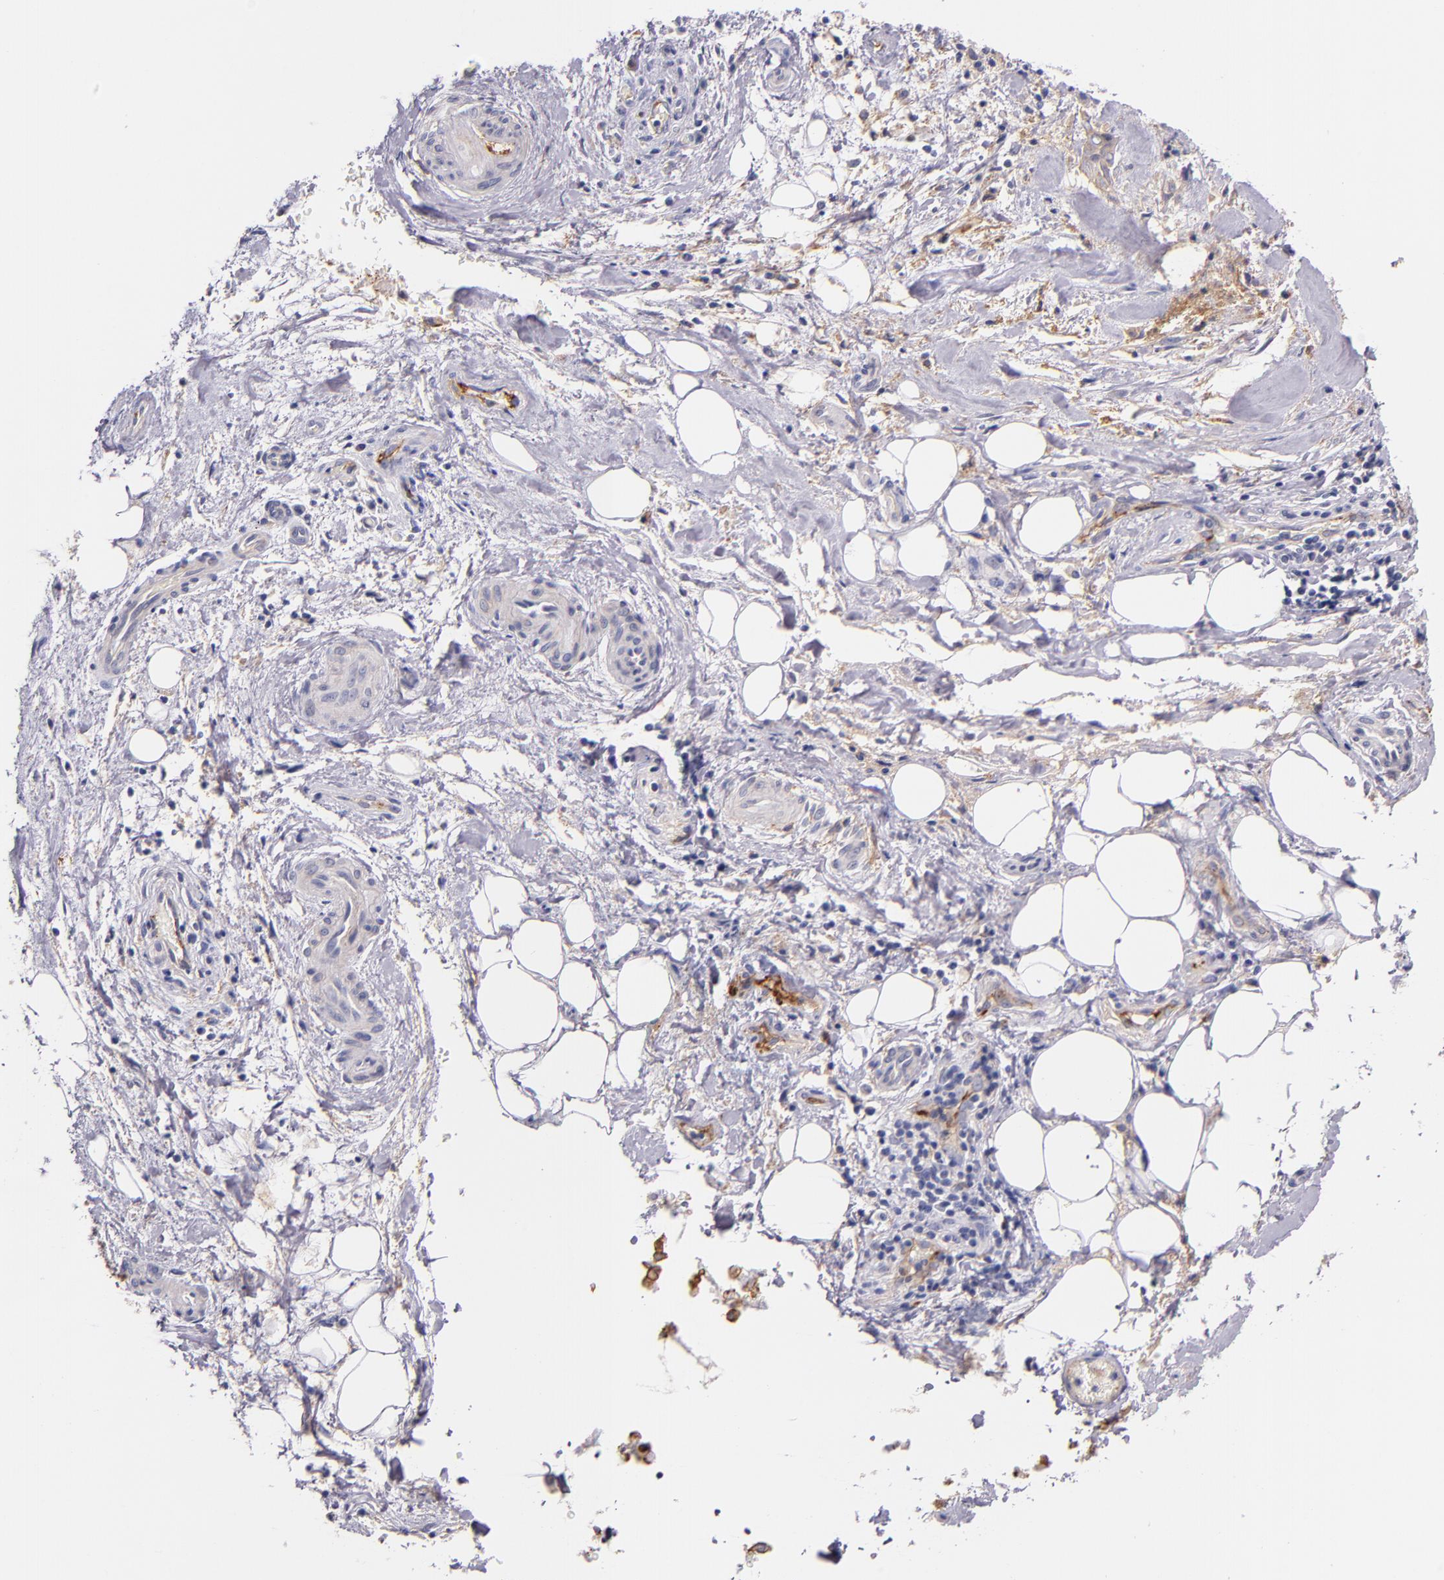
{"staining": {"intensity": "moderate", "quantity": "<25%", "location": "cytoplasmic/membranous"}, "tissue": "liver cancer", "cell_type": "Tumor cells", "image_type": "cancer", "snomed": [{"axis": "morphology", "description": "Cholangiocarcinoma"}, {"axis": "topography", "description": "Liver"}], "caption": "Immunohistochemistry (IHC) of human cholangiocarcinoma (liver) demonstrates low levels of moderate cytoplasmic/membranous staining in about <25% of tumor cells.", "gene": "C5AR1", "patient": {"sex": "male", "age": 58}}